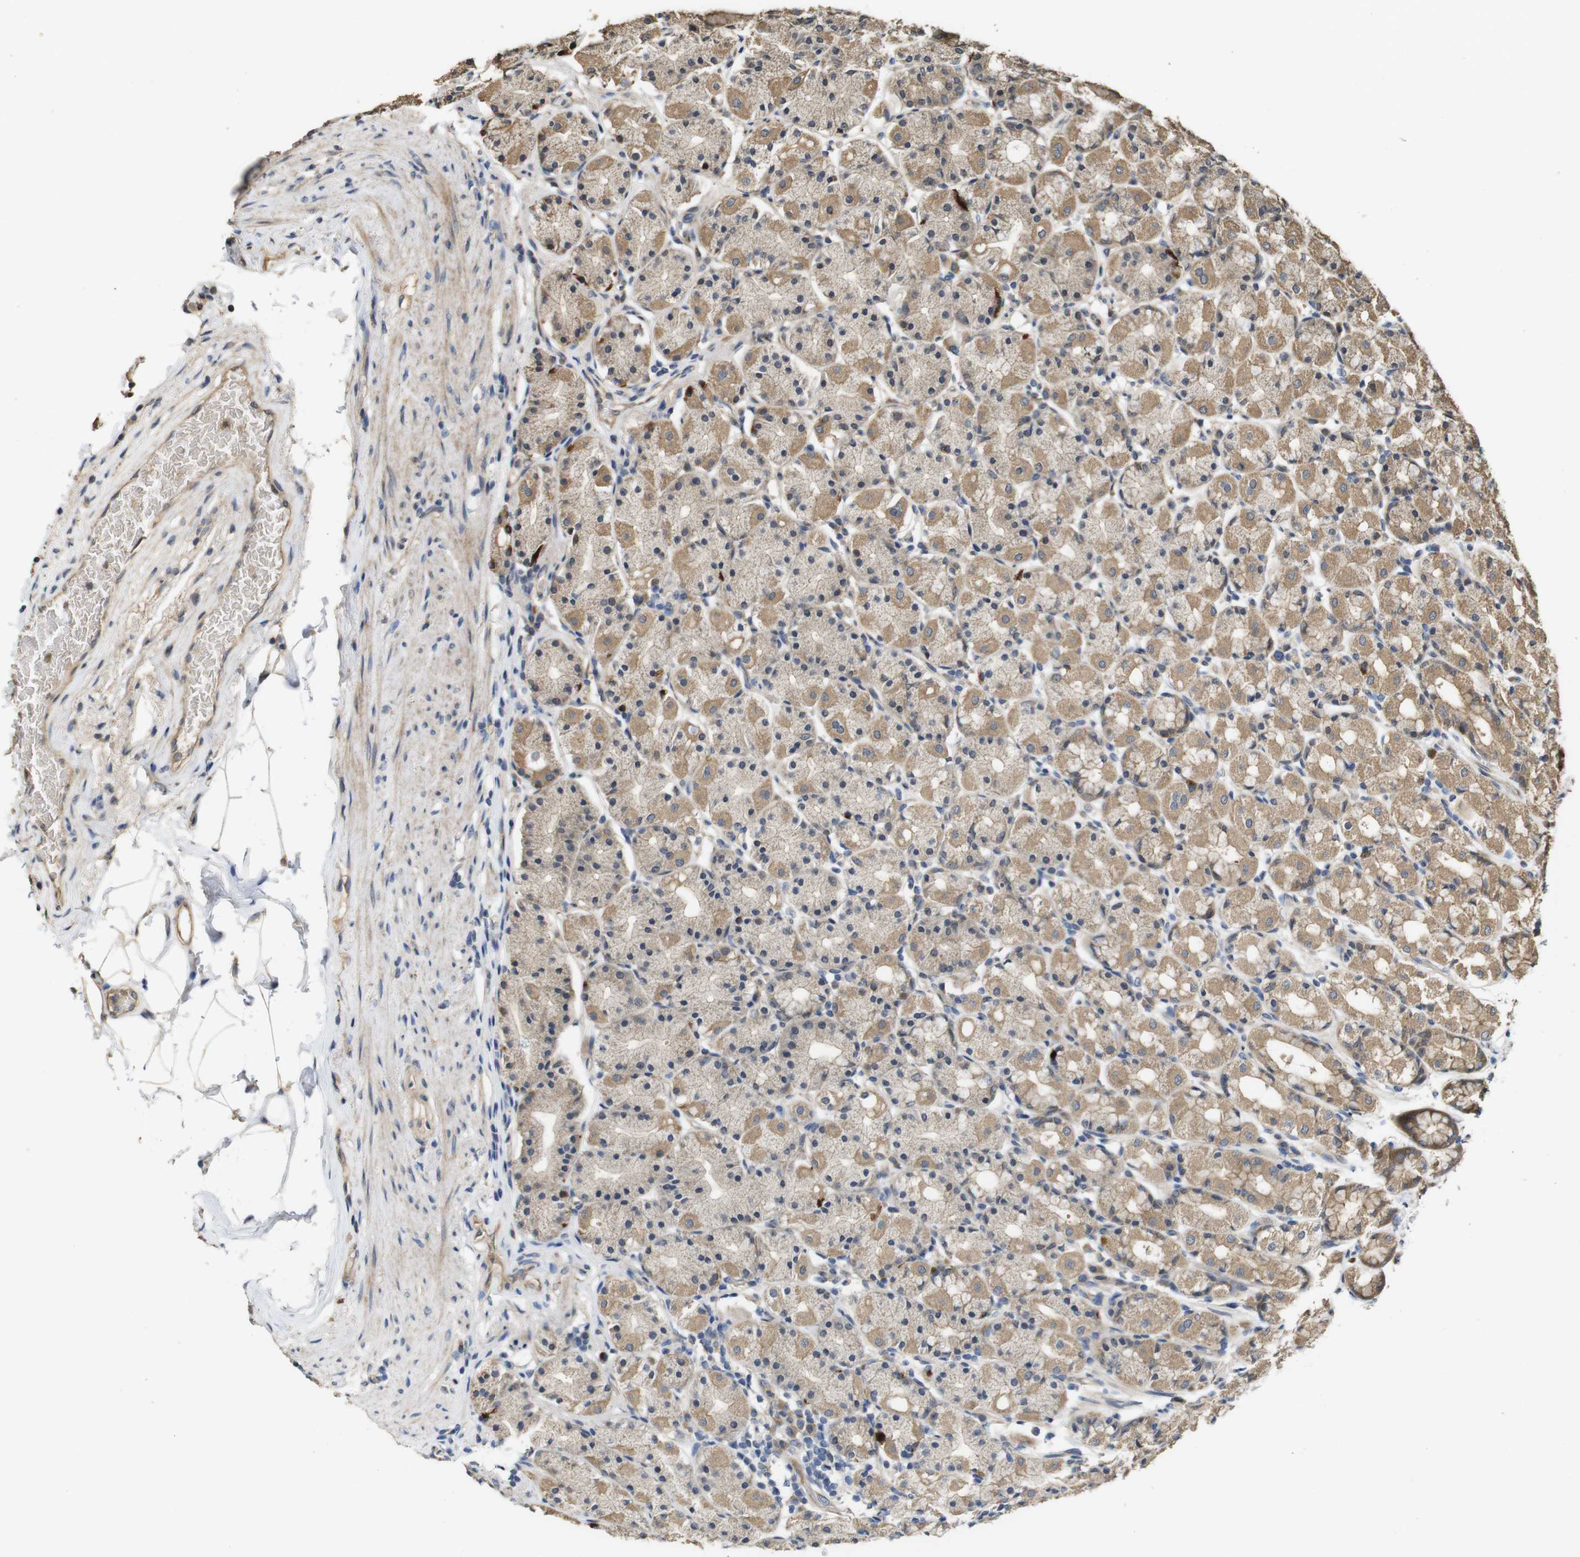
{"staining": {"intensity": "moderate", "quantity": ">75%", "location": "cytoplasmic/membranous"}, "tissue": "stomach", "cell_type": "Glandular cells", "image_type": "normal", "snomed": [{"axis": "morphology", "description": "Normal tissue, NOS"}, {"axis": "topography", "description": "Stomach, upper"}], "caption": "DAB (3,3'-diaminobenzidine) immunohistochemical staining of benign human stomach demonstrates moderate cytoplasmic/membranous protein expression in approximately >75% of glandular cells.", "gene": "PCDHB10", "patient": {"sex": "male", "age": 68}}